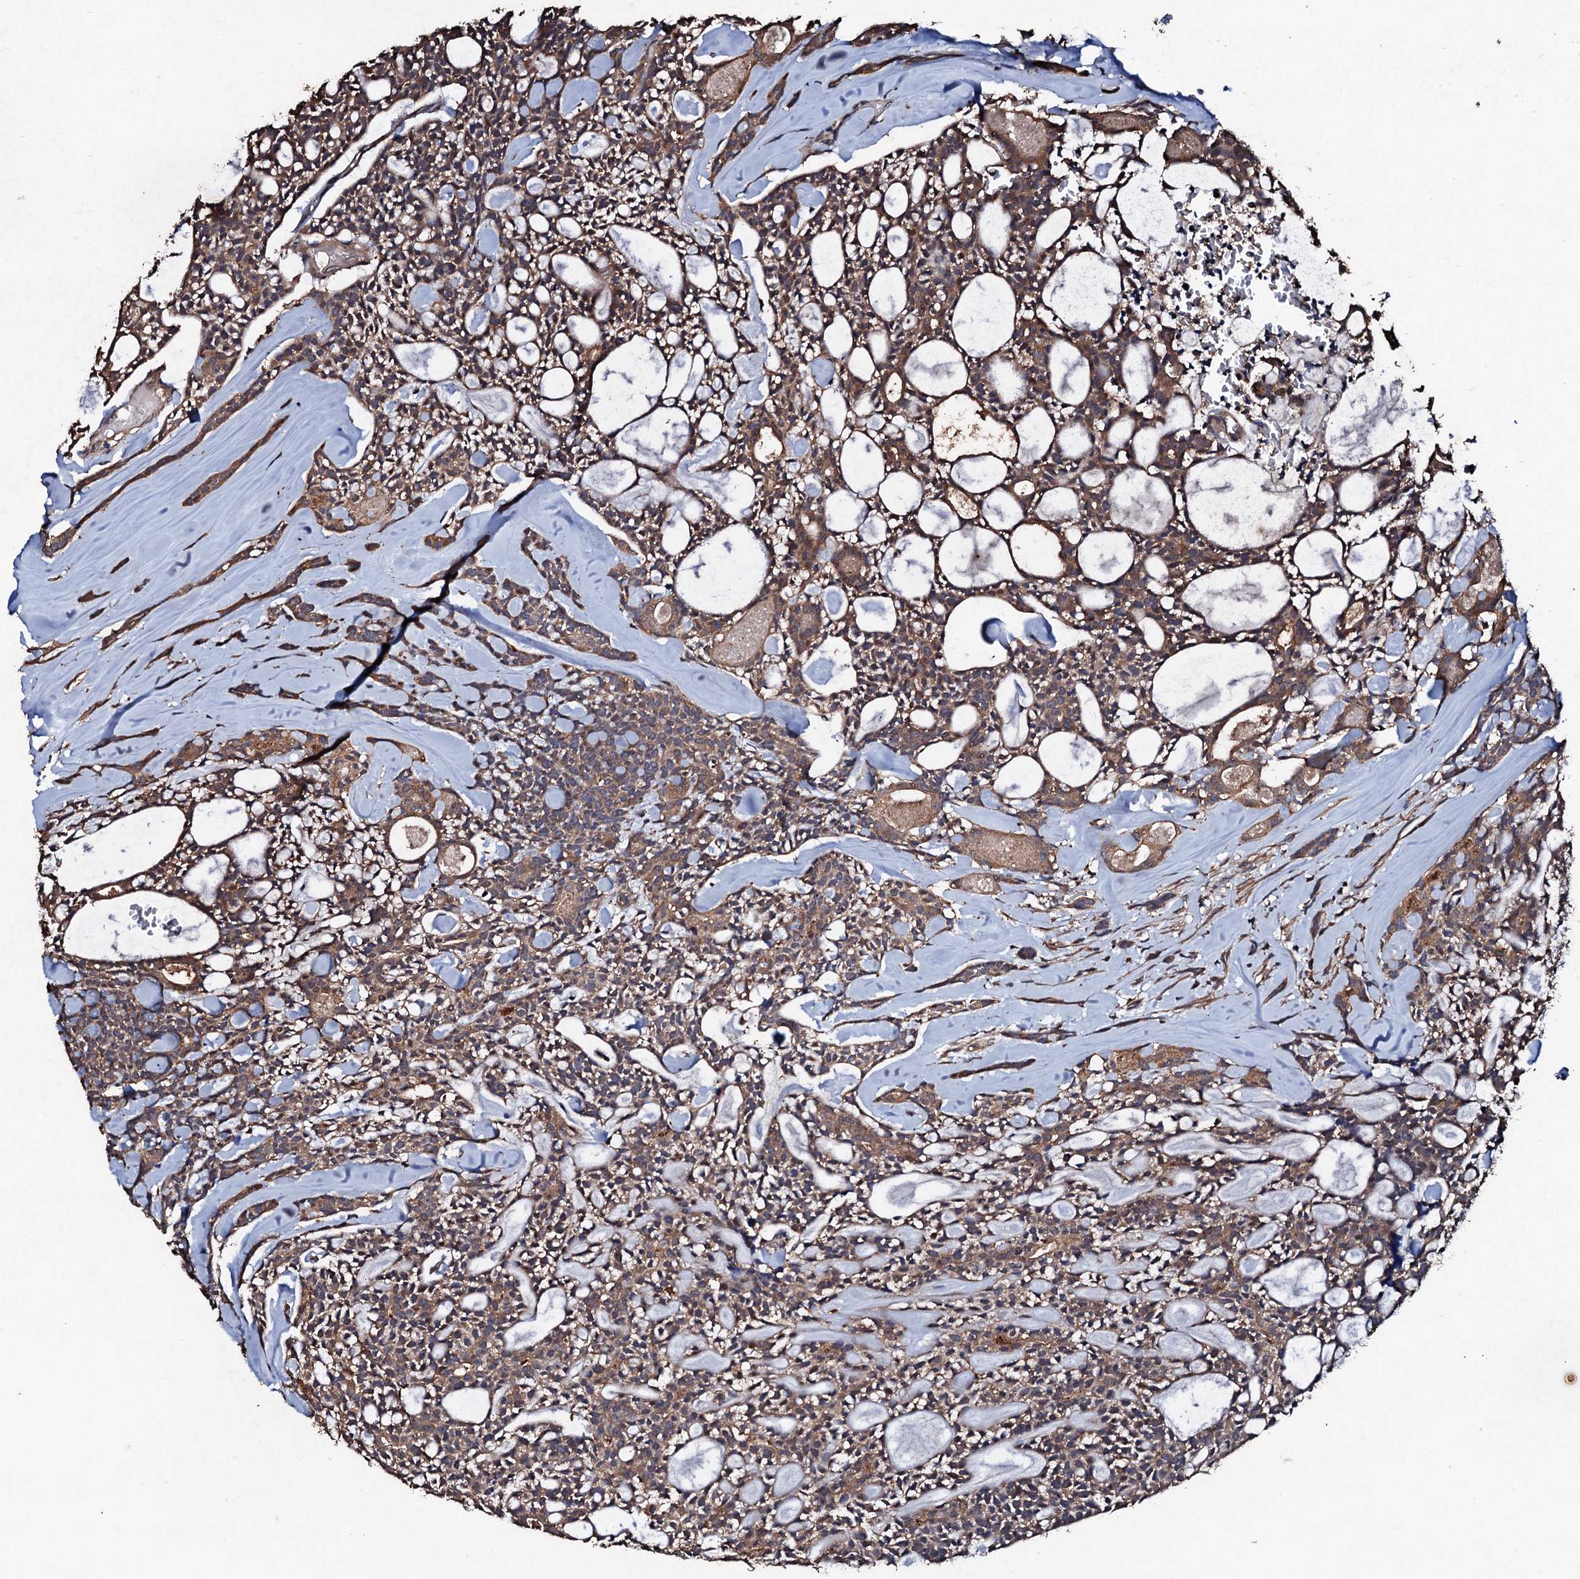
{"staining": {"intensity": "moderate", "quantity": ">75%", "location": "cytoplasmic/membranous"}, "tissue": "head and neck cancer", "cell_type": "Tumor cells", "image_type": "cancer", "snomed": [{"axis": "morphology", "description": "Adenocarcinoma, NOS"}, {"axis": "topography", "description": "Salivary gland"}, {"axis": "topography", "description": "Head-Neck"}], "caption": "Approximately >75% of tumor cells in human adenocarcinoma (head and neck) reveal moderate cytoplasmic/membranous protein positivity as visualized by brown immunohistochemical staining.", "gene": "KERA", "patient": {"sex": "male", "age": 55}}